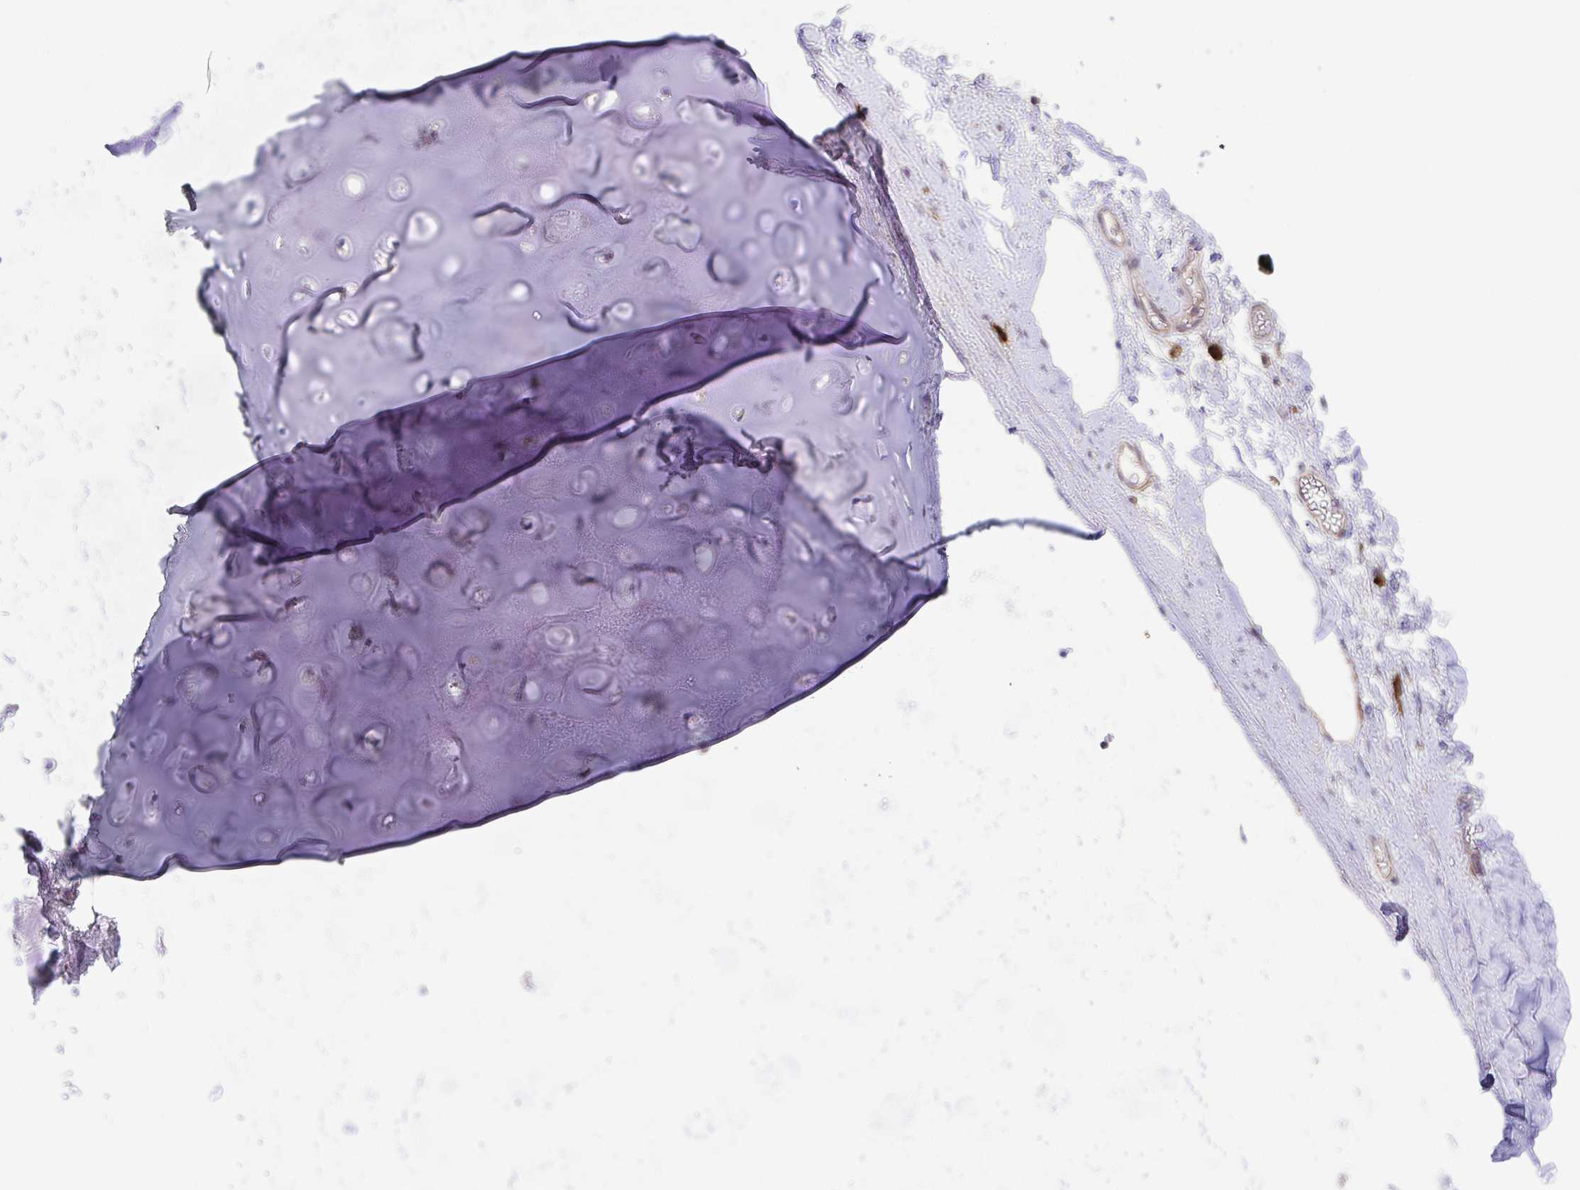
{"staining": {"intensity": "weak", "quantity": "<25%", "location": "cytoplasmic/membranous"}, "tissue": "soft tissue", "cell_type": "Chondrocytes", "image_type": "normal", "snomed": [{"axis": "morphology", "description": "Normal tissue, NOS"}, {"axis": "topography", "description": "Cartilage tissue"}, {"axis": "topography", "description": "Bronchus"}, {"axis": "topography", "description": "Peripheral nerve tissue"}], "caption": "Human soft tissue stained for a protein using IHC displays no staining in chondrocytes.", "gene": "PREPL", "patient": {"sex": "male", "age": 67}}